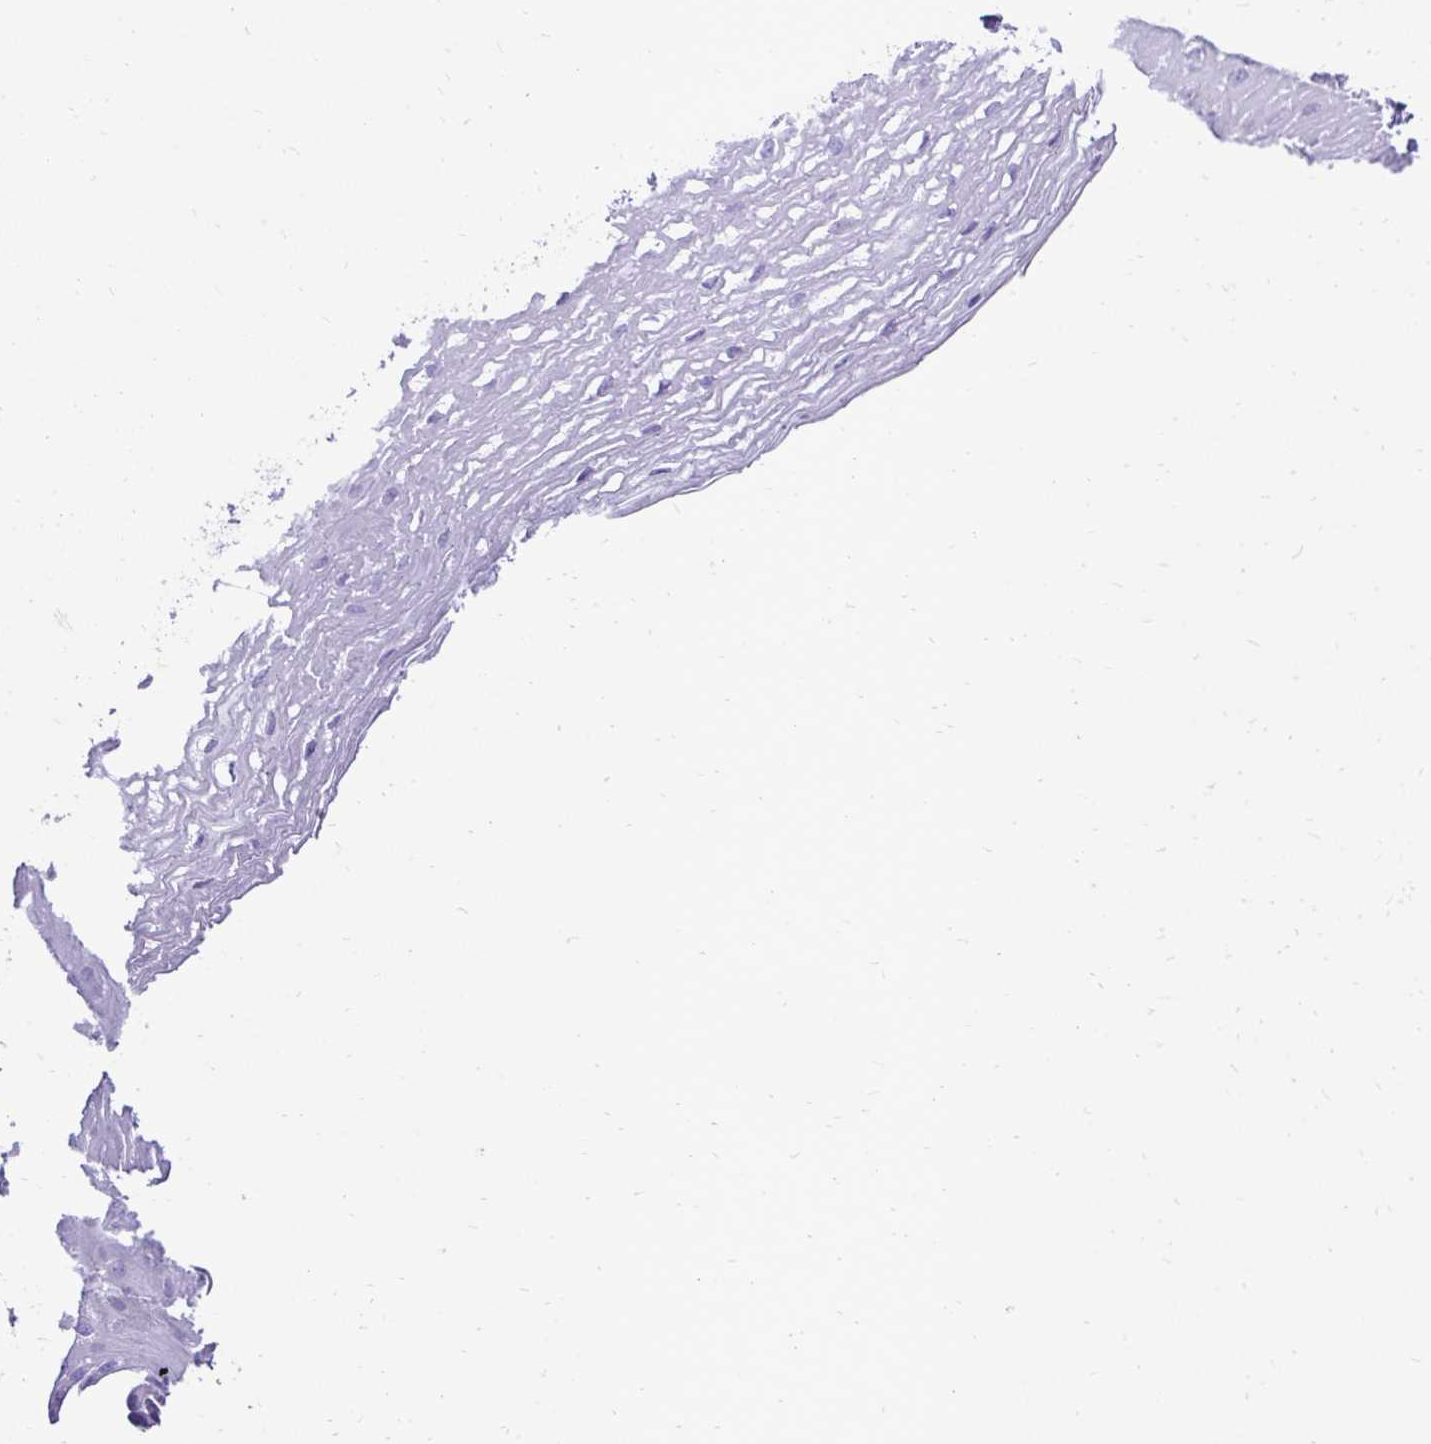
{"staining": {"intensity": "negative", "quantity": "none", "location": "none"}, "tissue": "esophagus", "cell_type": "Squamous epithelial cells", "image_type": "normal", "snomed": [{"axis": "morphology", "description": "Normal tissue, NOS"}, {"axis": "topography", "description": "Esophagus"}], "caption": "The IHC image has no significant expression in squamous epithelial cells of esophagus.", "gene": "PELI3", "patient": {"sex": "female", "age": 81}}